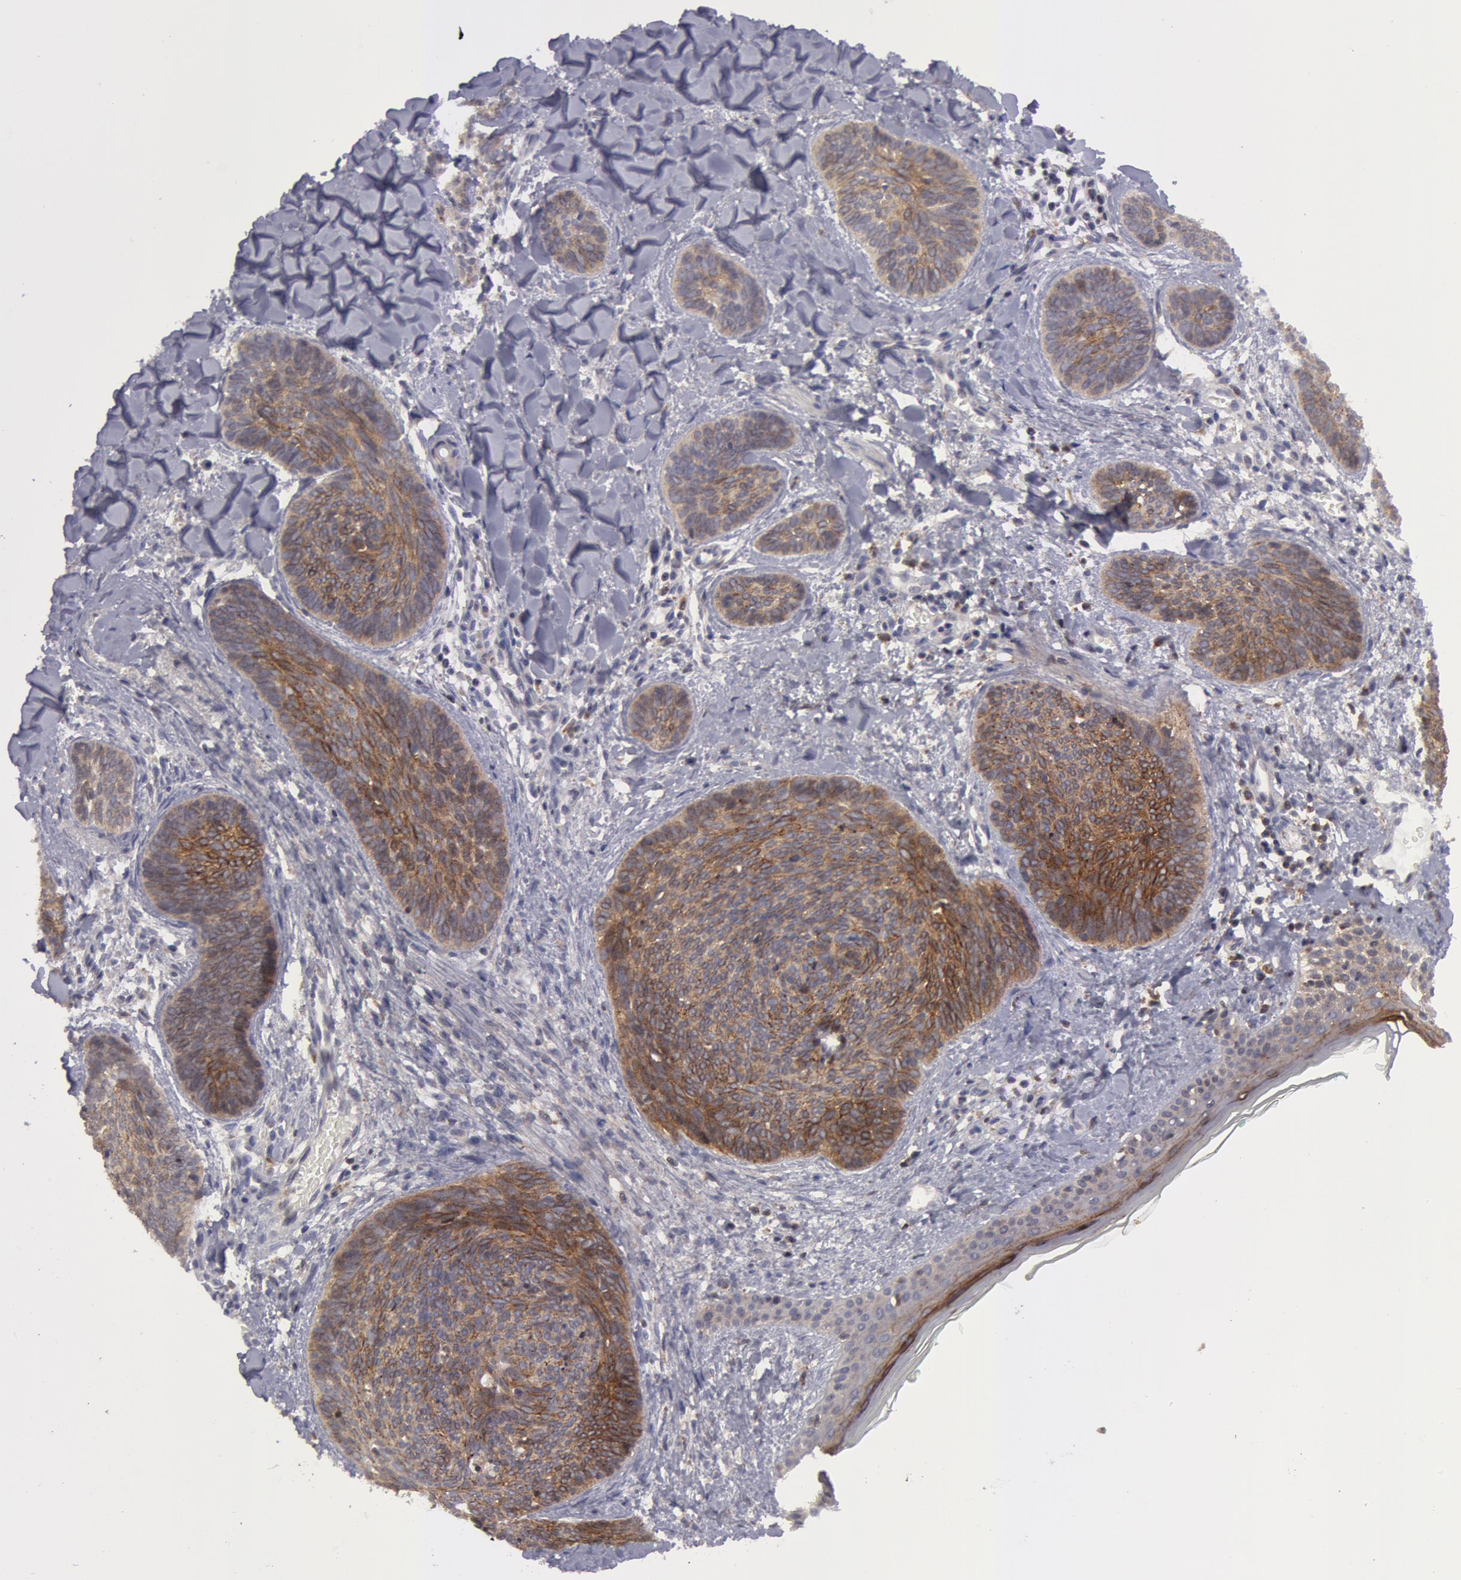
{"staining": {"intensity": "moderate", "quantity": ">75%", "location": "cytoplasmic/membranous"}, "tissue": "skin cancer", "cell_type": "Tumor cells", "image_type": "cancer", "snomed": [{"axis": "morphology", "description": "Basal cell carcinoma"}, {"axis": "topography", "description": "Skin"}], "caption": "Immunohistochemical staining of human skin cancer (basal cell carcinoma) shows medium levels of moderate cytoplasmic/membranous expression in approximately >75% of tumor cells. Immunohistochemistry stains the protein of interest in brown and the nuclei are stained blue.", "gene": "ERBB2", "patient": {"sex": "female", "age": 81}}